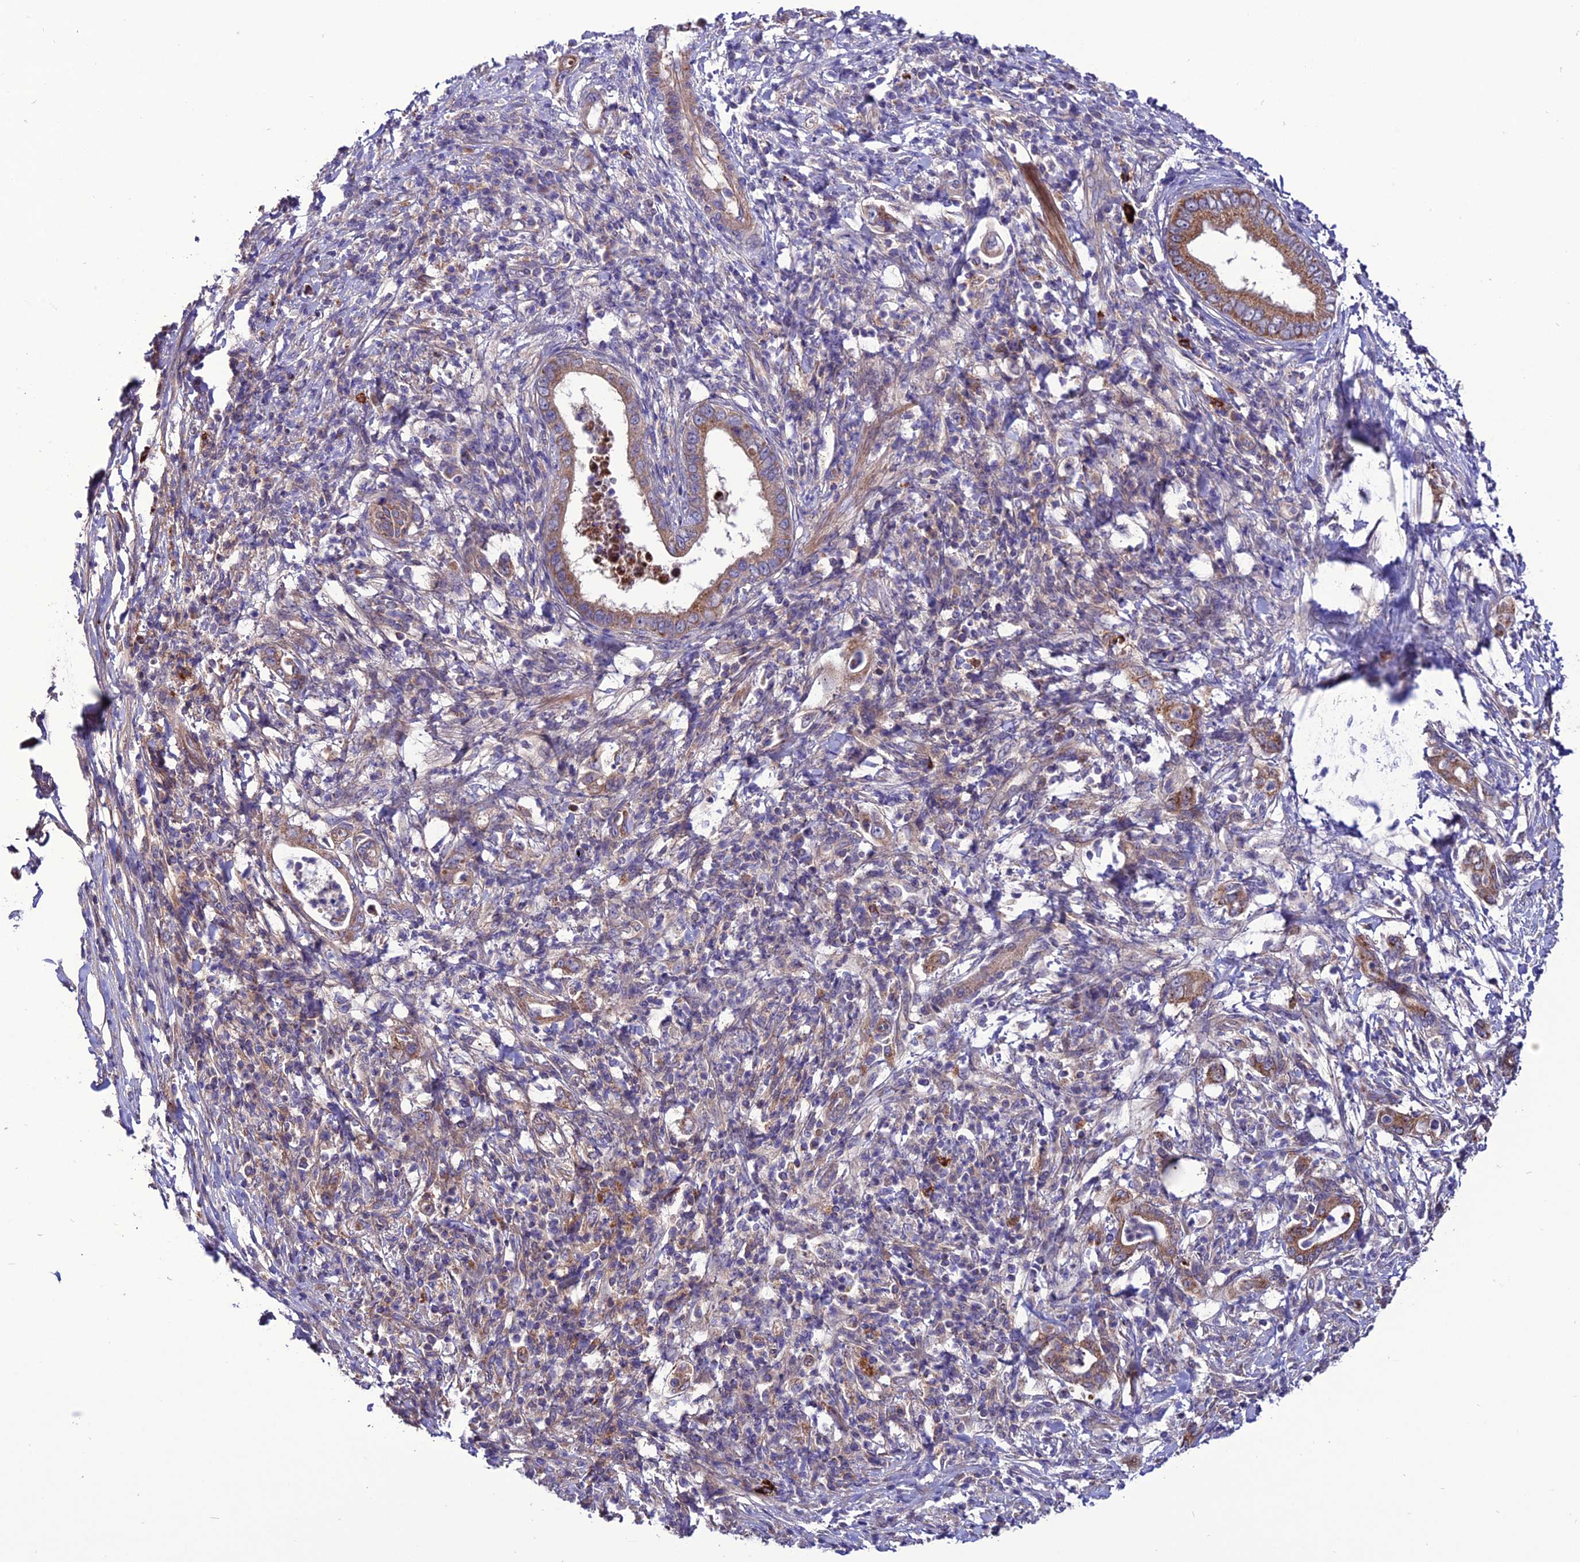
{"staining": {"intensity": "moderate", "quantity": ">75%", "location": "cytoplasmic/membranous"}, "tissue": "pancreatic cancer", "cell_type": "Tumor cells", "image_type": "cancer", "snomed": [{"axis": "morphology", "description": "Normal tissue, NOS"}, {"axis": "morphology", "description": "Adenocarcinoma, NOS"}, {"axis": "topography", "description": "Pancreas"}], "caption": "Adenocarcinoma (pancreatic) tissue exhibits moderate cytoplasmic/membranous expression in about >75% of tumor cells, visualized by immunohistochemistry. (DAB IHC with brightfield microscopy, high magnification).", "gene": "PPIL3", "patient": {"sex": "female", "age": 55}}